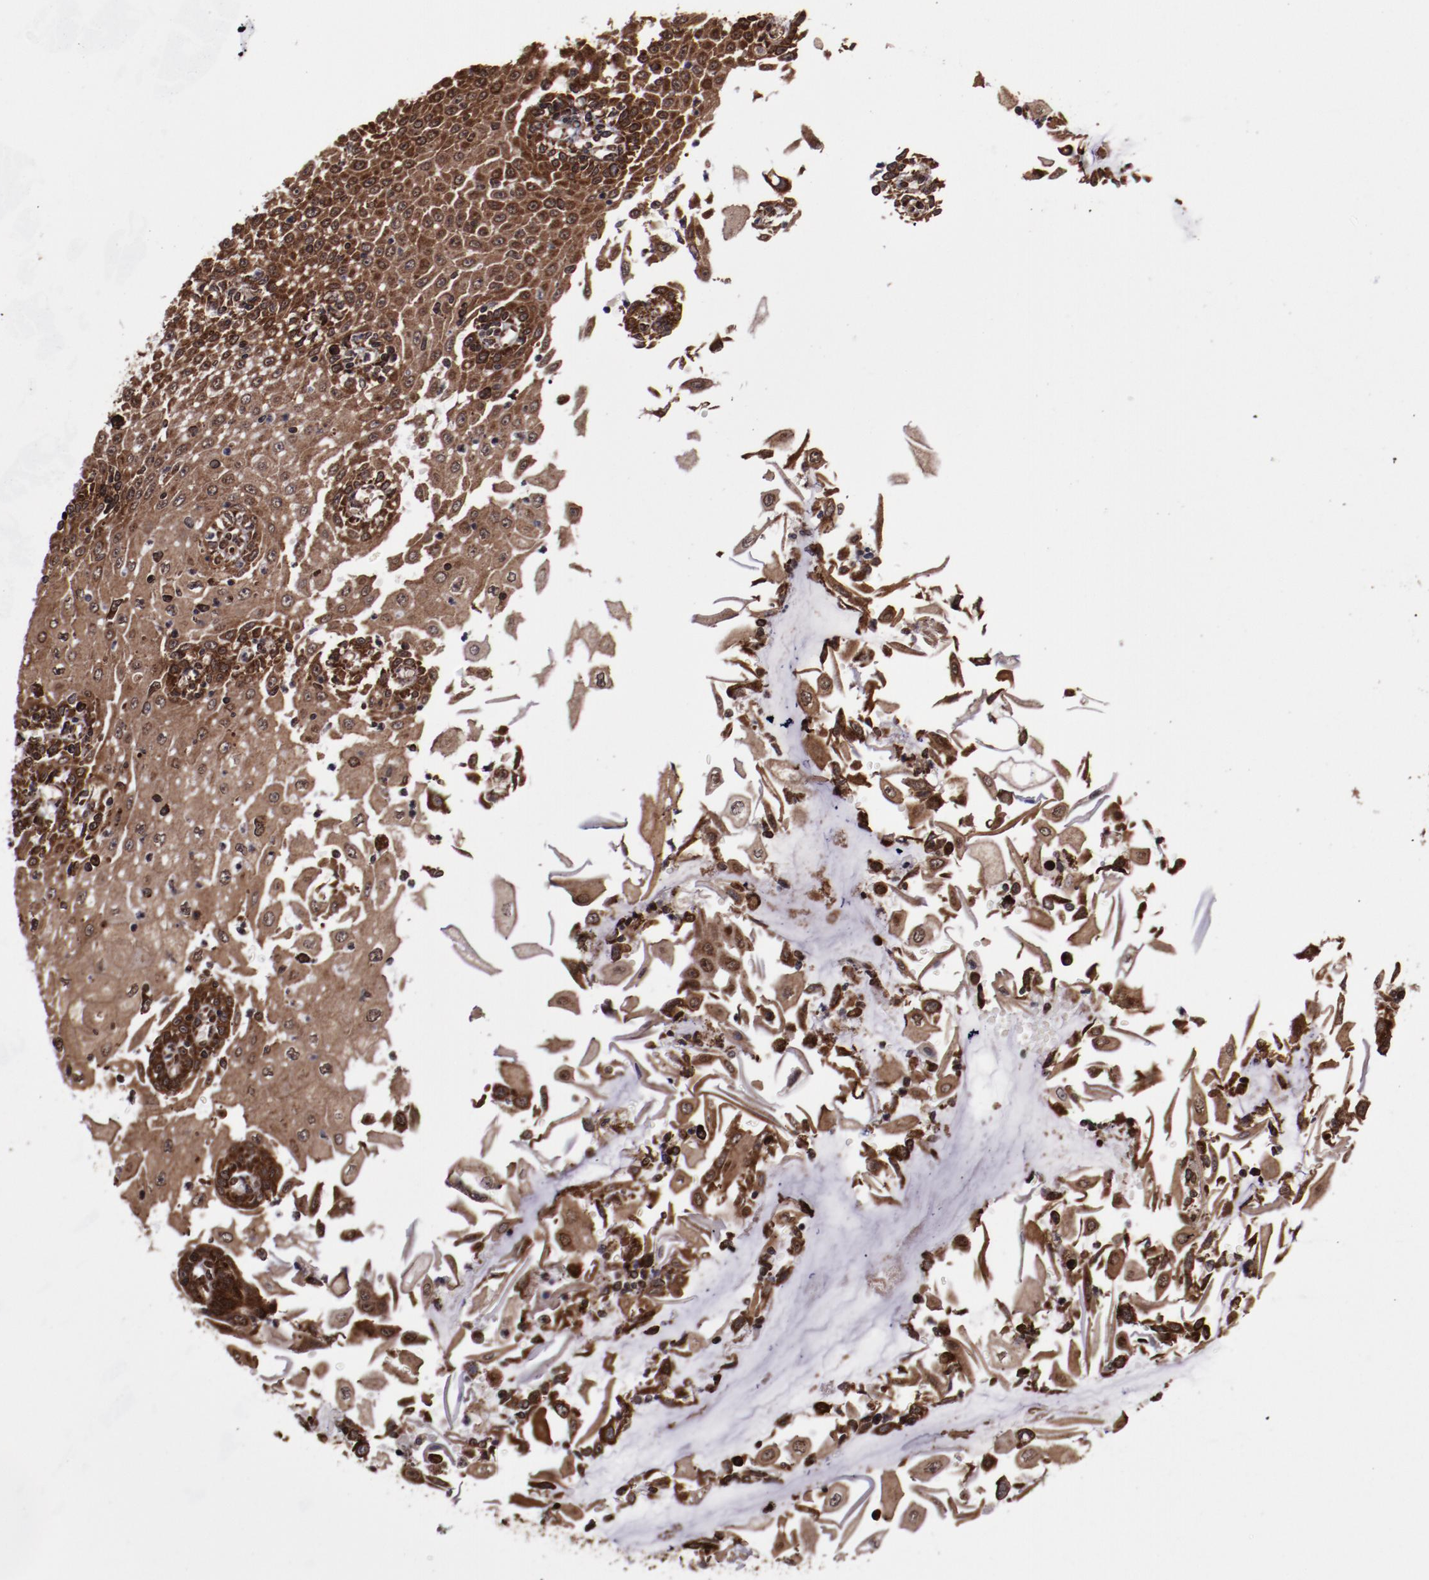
{"staining": {"intensity": "strong", "quantity": ">75%", "location": "cytoplasmic/membranous,nuclear"}, "tissue": "esophagus", "cell_type": "Squamous epithelial cells", "image_type": "normal", "snomed": [{"axis": "morphology", "description": "Normal tissue, NOS"}, {"axis": "topography", "description": "Esophagus"}], "caption": "Immunohistochemical staining of benign human esophagus demonstrates high levels of strong cytoplasmic/membranous,nuclear staining in about >75% of squamous epithelial cells.", "gene": "EIF4ENIF1", "patient": {"sex": "male", "age": 65}}